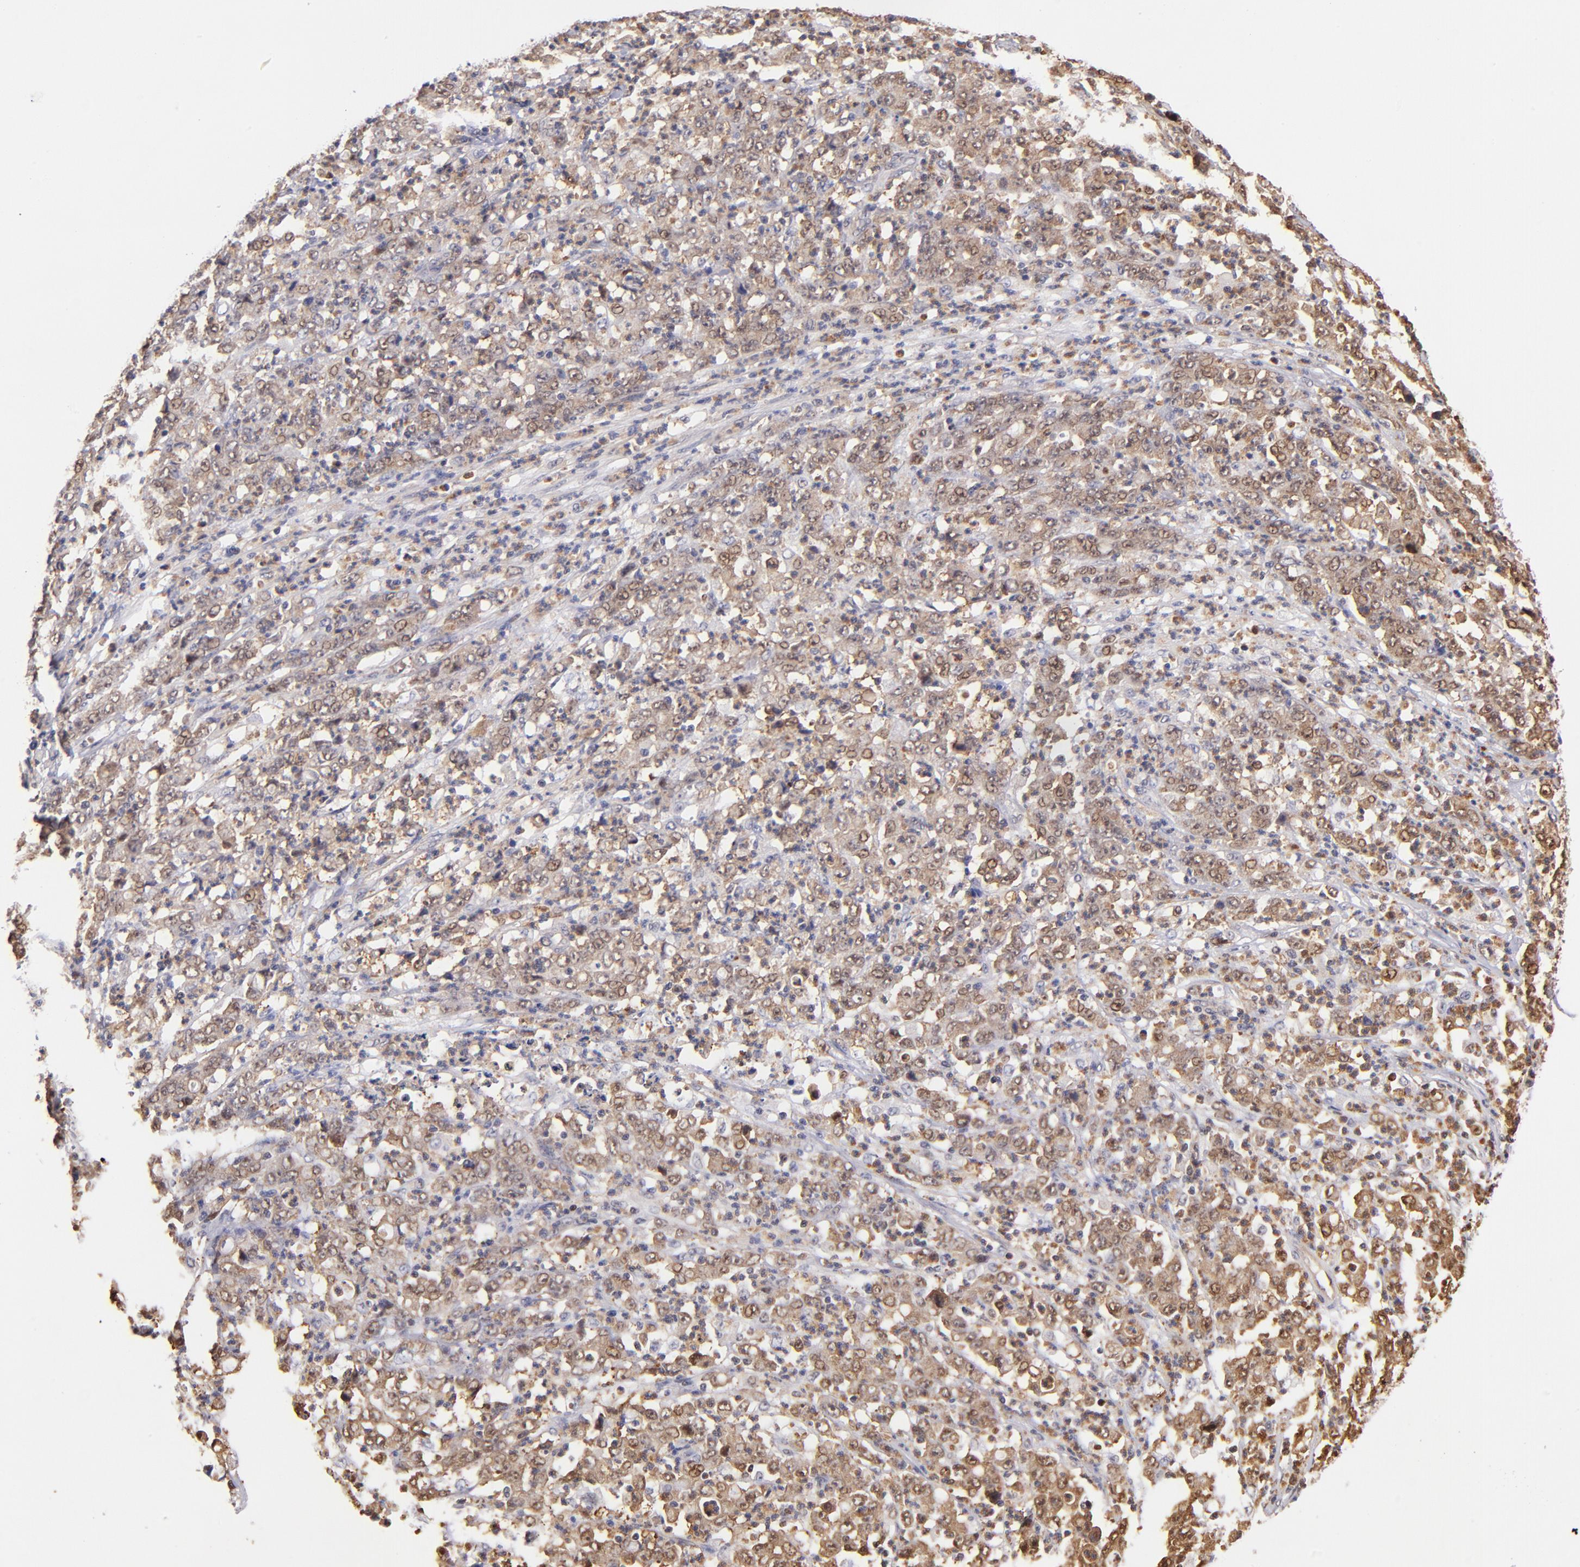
{"staining": {"intensity": "weak", "quantity": ">75%", "location": "cytoplasmic/membranous,nuclear"}, "tissue": "stomach cancer", "cell_type": "Tumor cells", "image_type": "cancer", "snomed": [{"axis": "morphology", "description": "Adenocarcinoma, NOS"}, {"axis": "topography", "description": "Stomach, lower"}], "caption": "DAB immunohistochemical staining of human adenocarcinoma (stomach) displays weak cytoplasmic/membranous and nuclear protein staining in approximately >75% of tumor cells.", "gene": "YWHAB", "patient": {"sex": "female", "age": 71}}